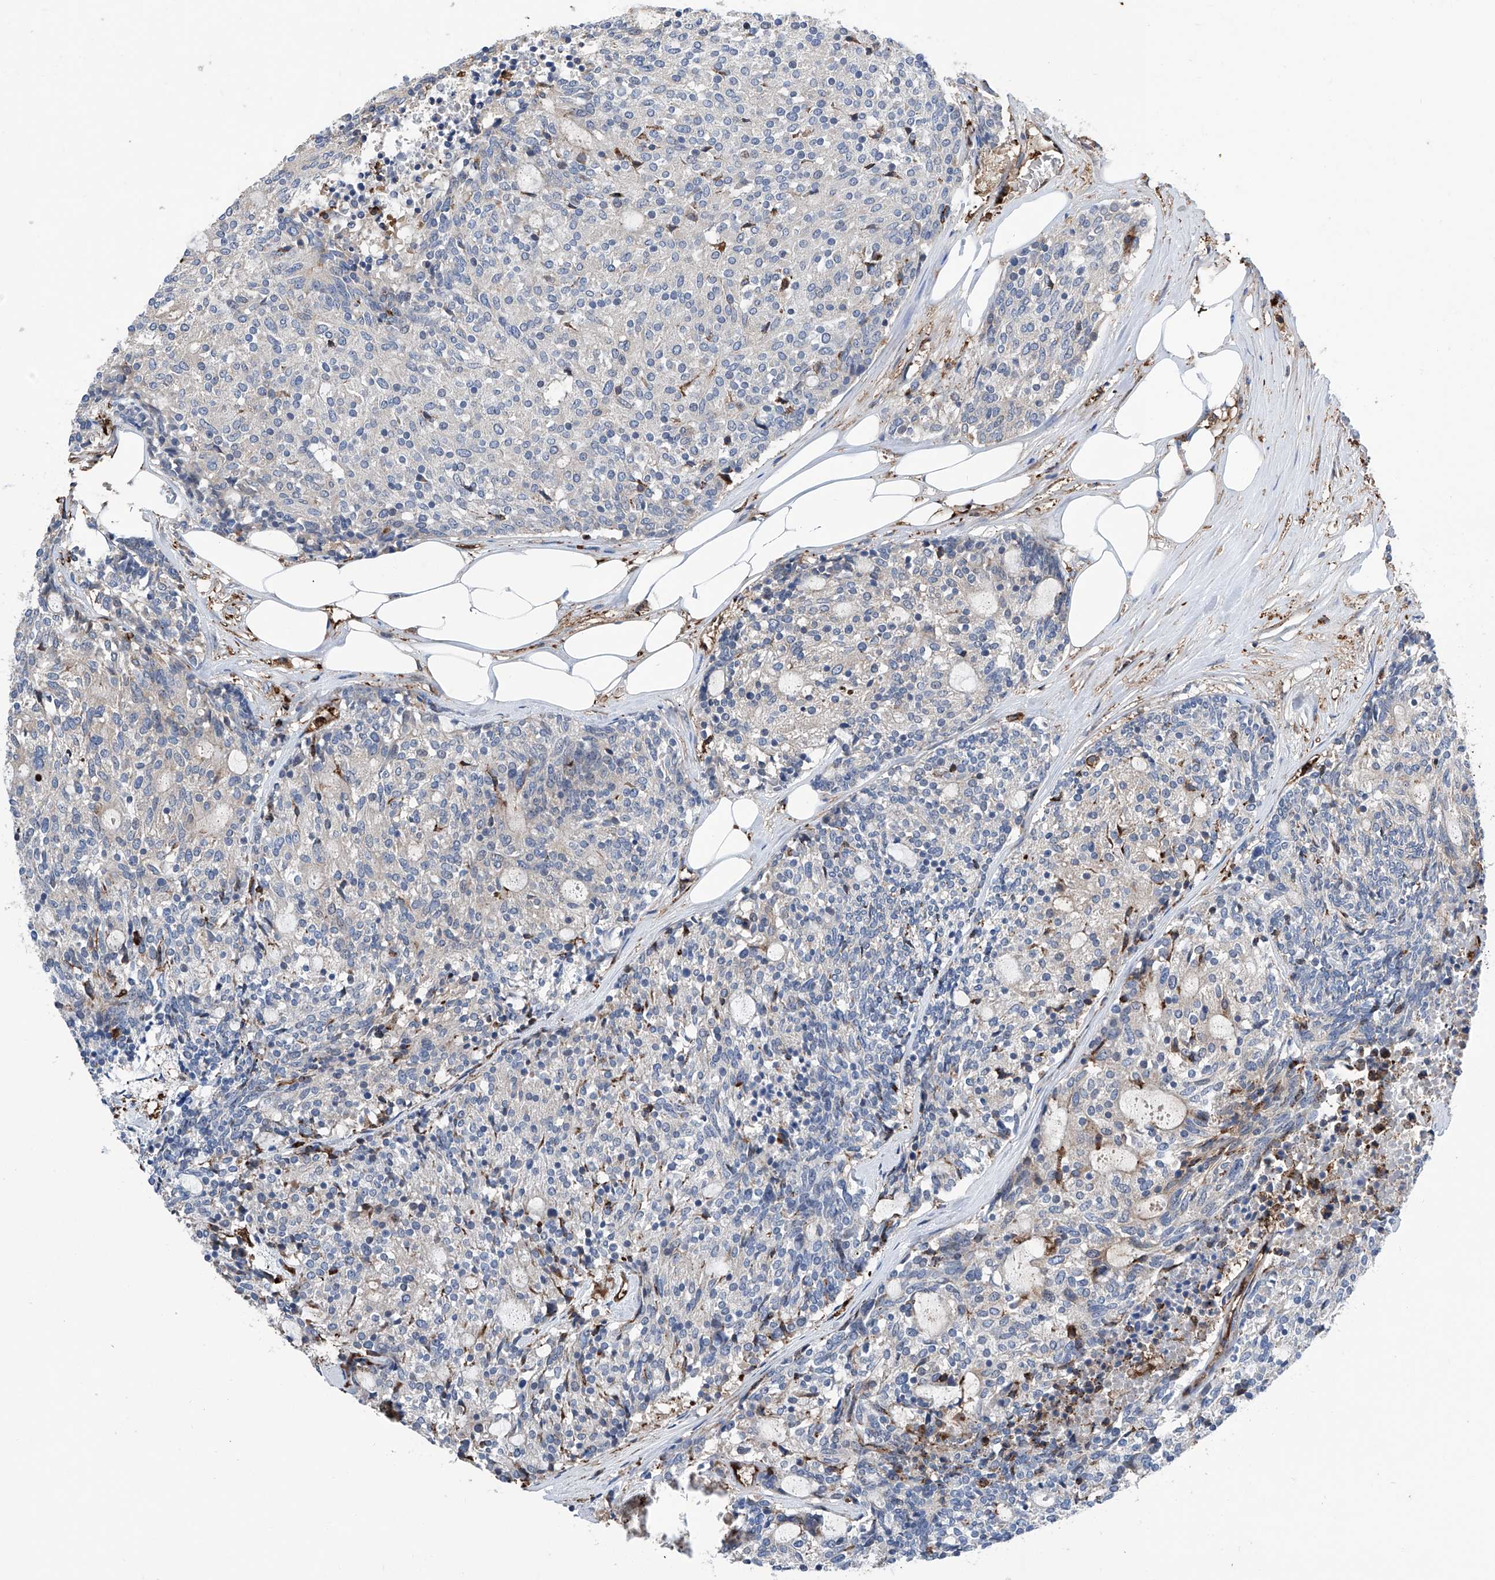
{"staining": {"intensity": "negative", "quantity": "none", "location": "none"}, "tissue": "carcinoid", "cell_type": "Tumor cells", "image_type": "cancer", "snomed": [{"axis": "morphology", "description": "Carcinoid, malignant, NOS"}, {"axis": "topography", "description": "Pancreas"}], "caption": "Immunohistochemistry (IHC) of human carcinoid demonstrates no expression in tumor cells.", "gene": "ZNF484", "patient": {"sex": "female", "age": 54}}